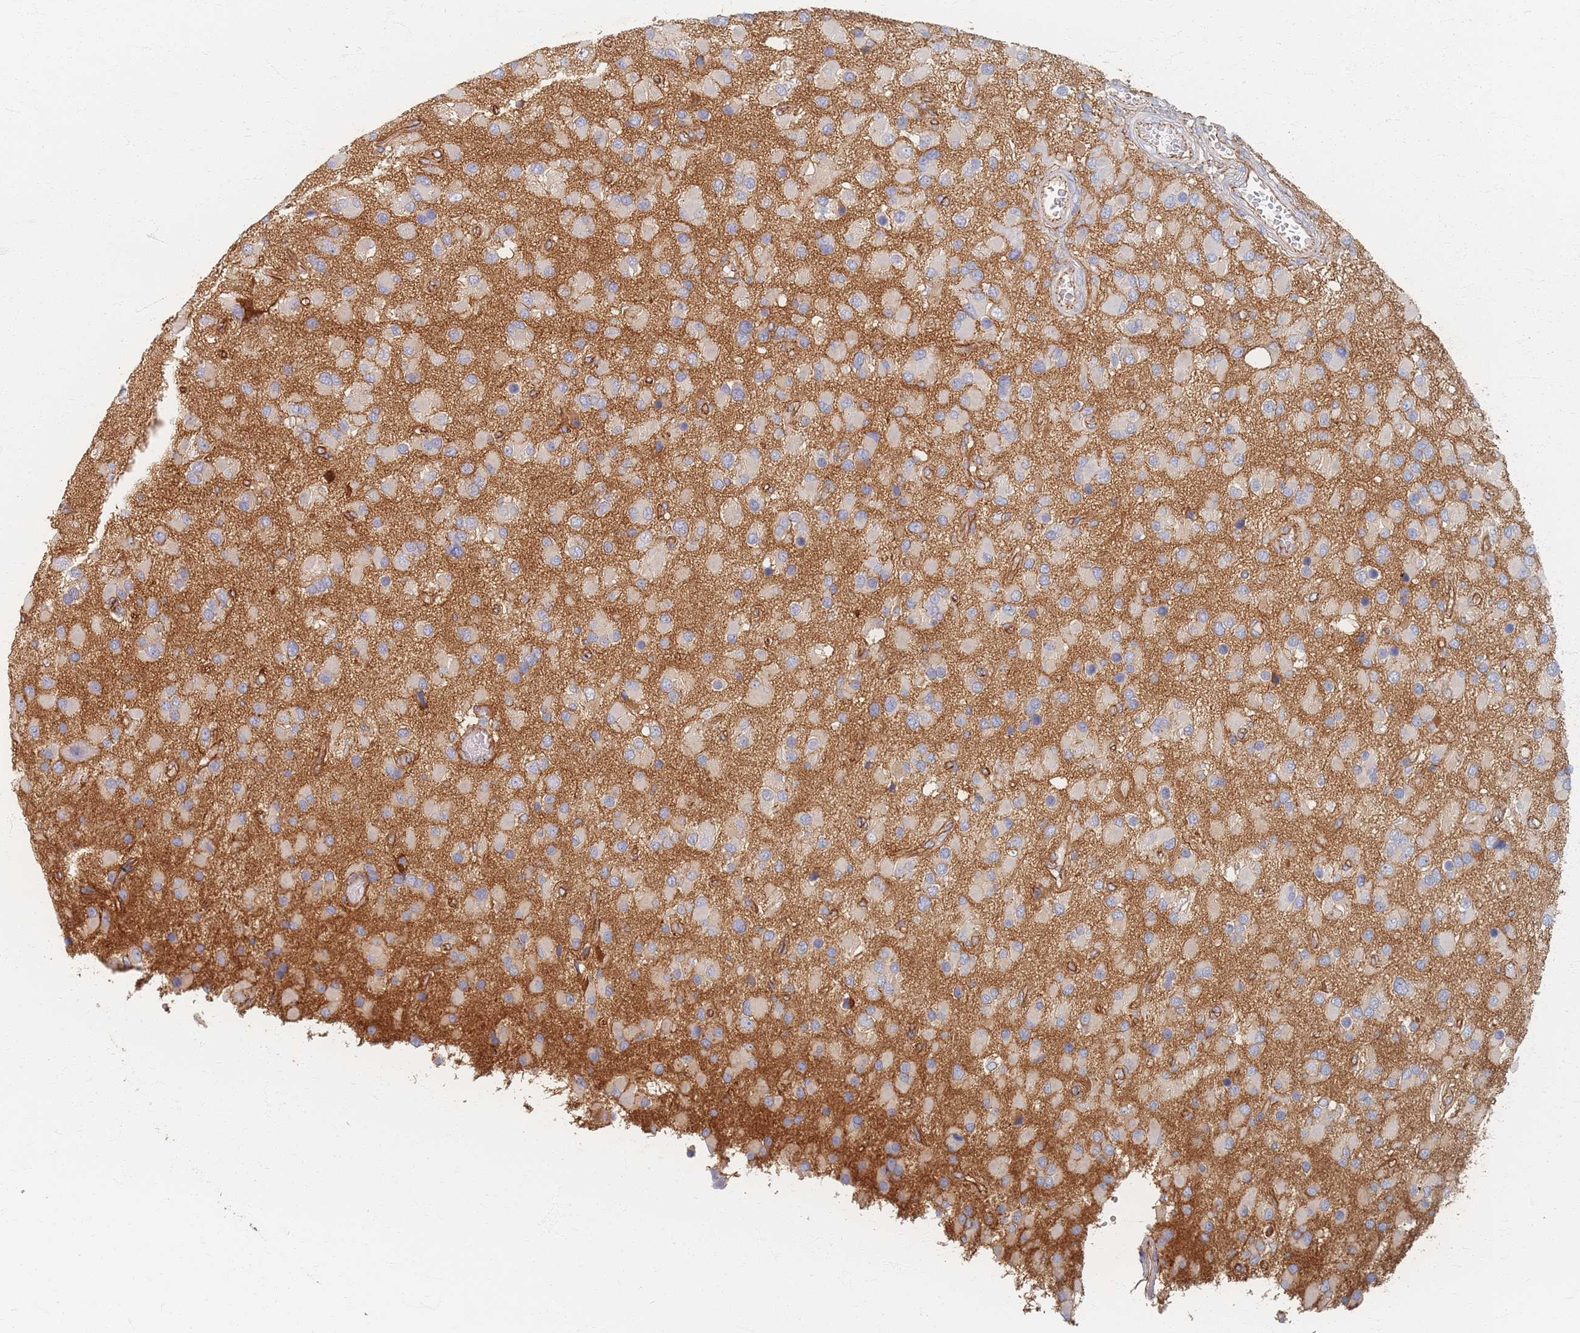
{"staining": {"intensity": "negative", "quantity": "none", "location": "none"}, "tissue": "glioma", "cell_type": "Tumor cells", "image_type": "cancer", "snomed": [{"axis": "morphology", "description": "Glioma, malignant, High grade"}, {"axis": "topography", "description": "Brain"}], "caption": "Malignant high-grade glioma was stained to show a protein in brown. There is no significant staining in tumor cells. (DAB immunohistochemistry (IHC) with hematoxylin counter stain).", "gene": "GNB1", "patient": {"sex": "male", "age": 53}}